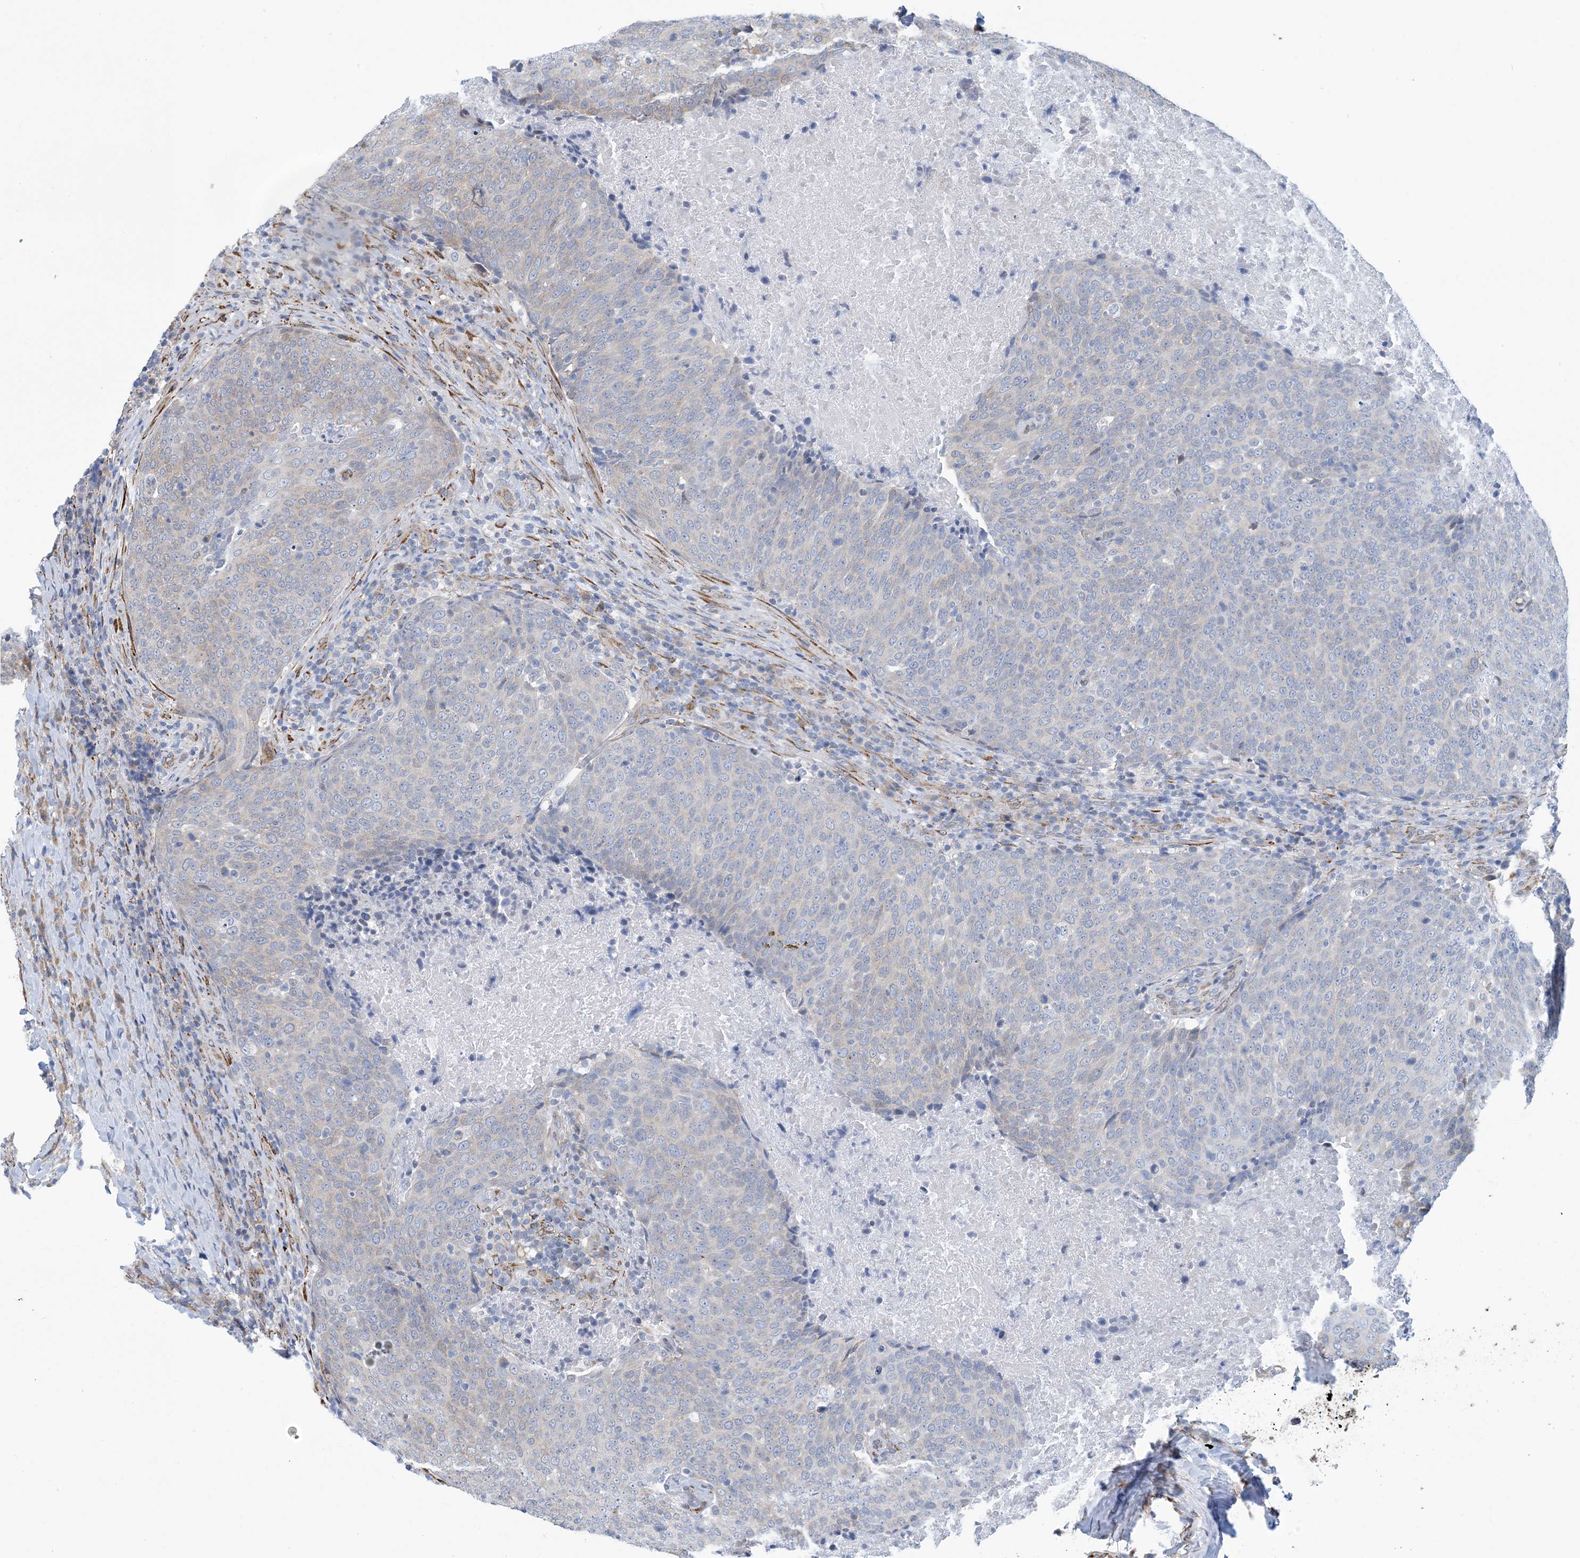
{"staining": {"intensity": "negative", "quantity": "none", "location": "none"}, "tissue": "head and neck cancer", "cell_type": "Tumor cells", "image_type": "cancer", "snomed": [{"axis": "morphology", "description": "Squamous cell carcinoma, NOS"}, {"axis": "morphology", "description": "Squamous cell carcinoma, metastatic, NOS"}, {"axis": "topography", "description": "Lymph node"}, {"axis": "topography", "description": "Head-Neck"}], "caption": "Human metastatic squamous cell carcinoma (head and neck) stained for a protein using immunohistochemistry demonstrates no staining in tumor cells.", "gene": "CCDC14", "patient": {"sex": "male", "age": 62}}